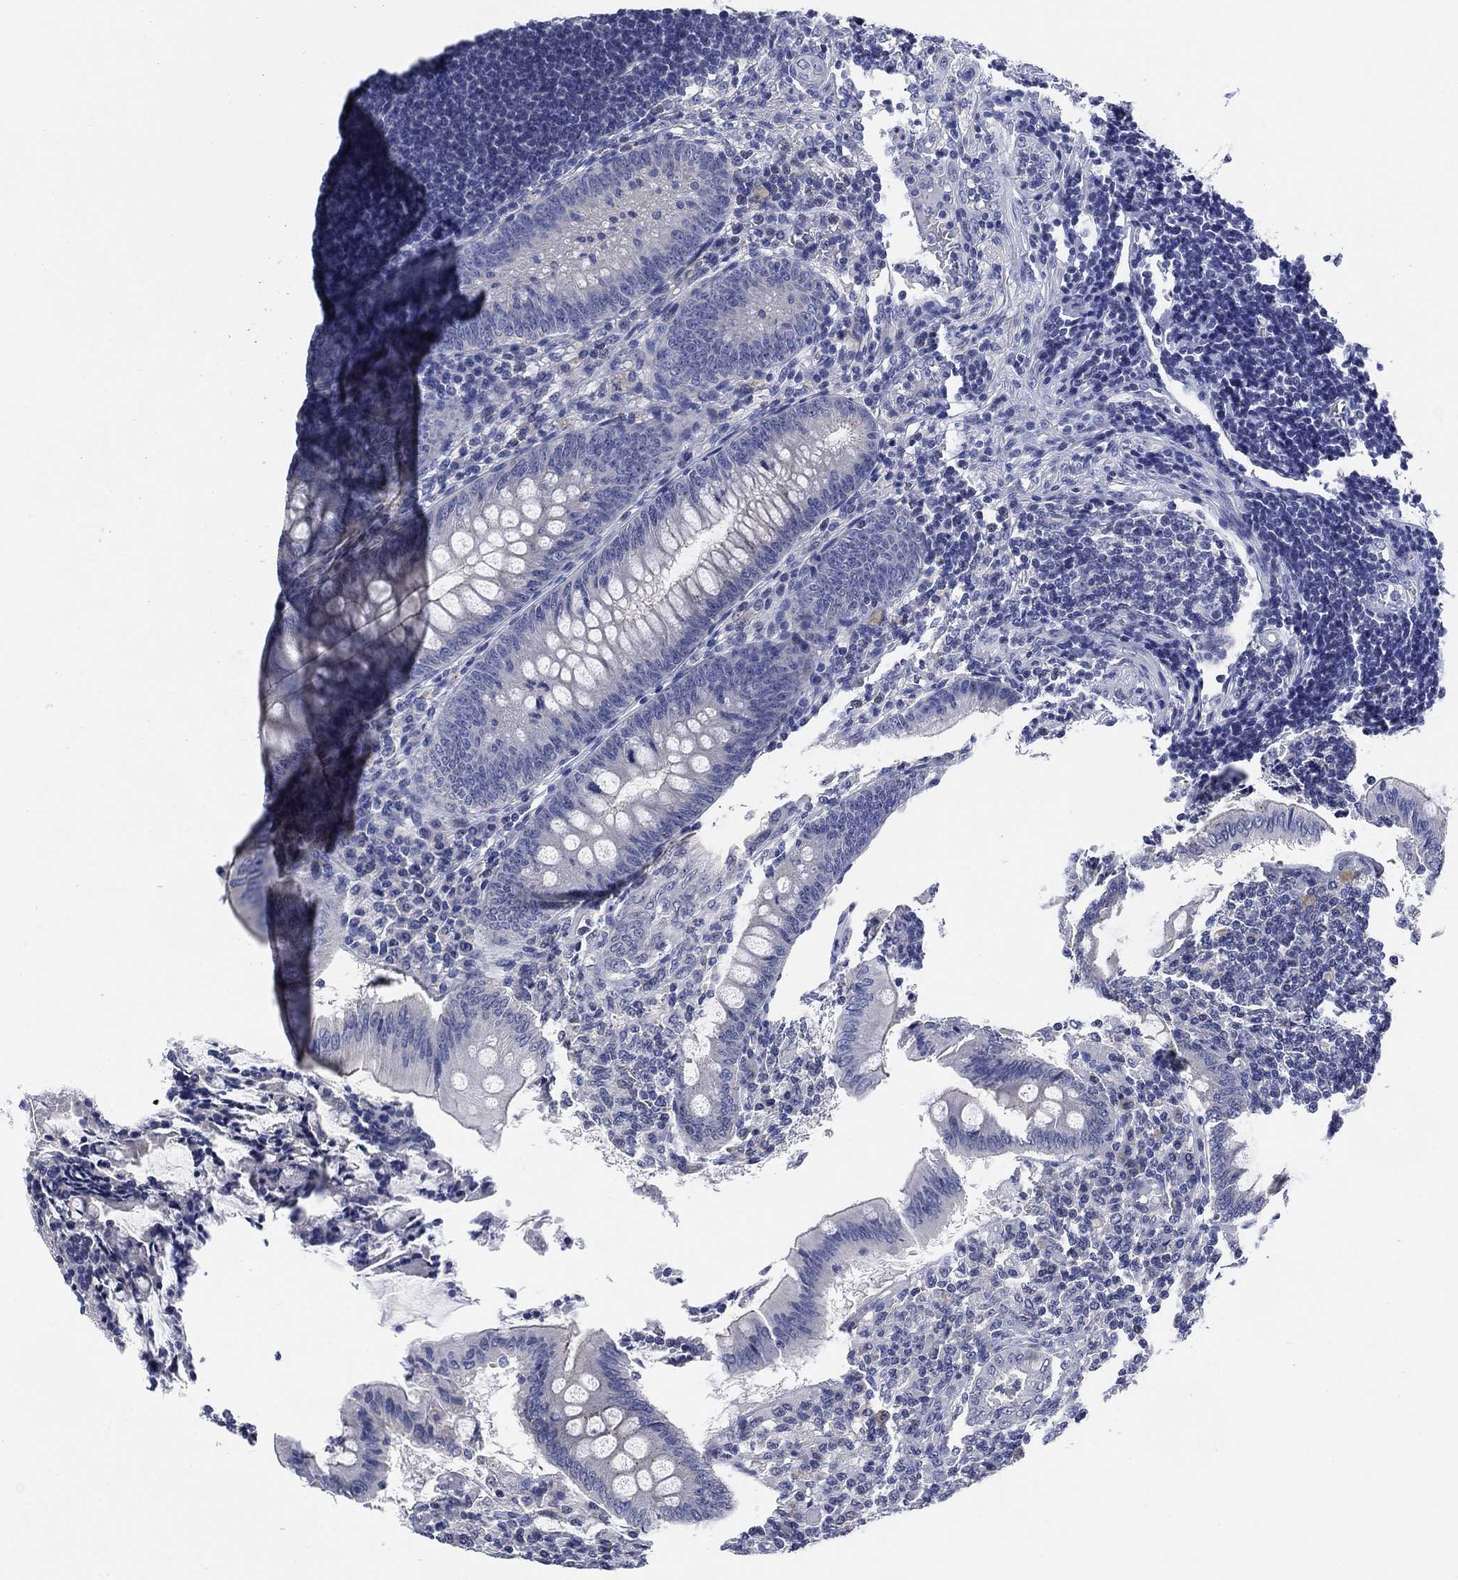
{"staining": {"intensity": "negative", "quantity": "none", "location": "none"}, "tissue": "appendix", "cell_type": "Glandular cells", "image_type": "normal", "snomed": [{"axis": "morphology", "description": "Normal tissue, NOS"}, {"axis": "morphology", "description": "Inflammation, NOS"}, {"axis": "topography", "description": "Appendix"}], "caption": "This histopathology image is of normal appendix stained with immunohistochemistry to label a protein in brown with the nuclei are counter-stained blue. There is no staining in glandular cells.", "gene": "DAZL", "patient": {"sex": "male", "age": 16}}